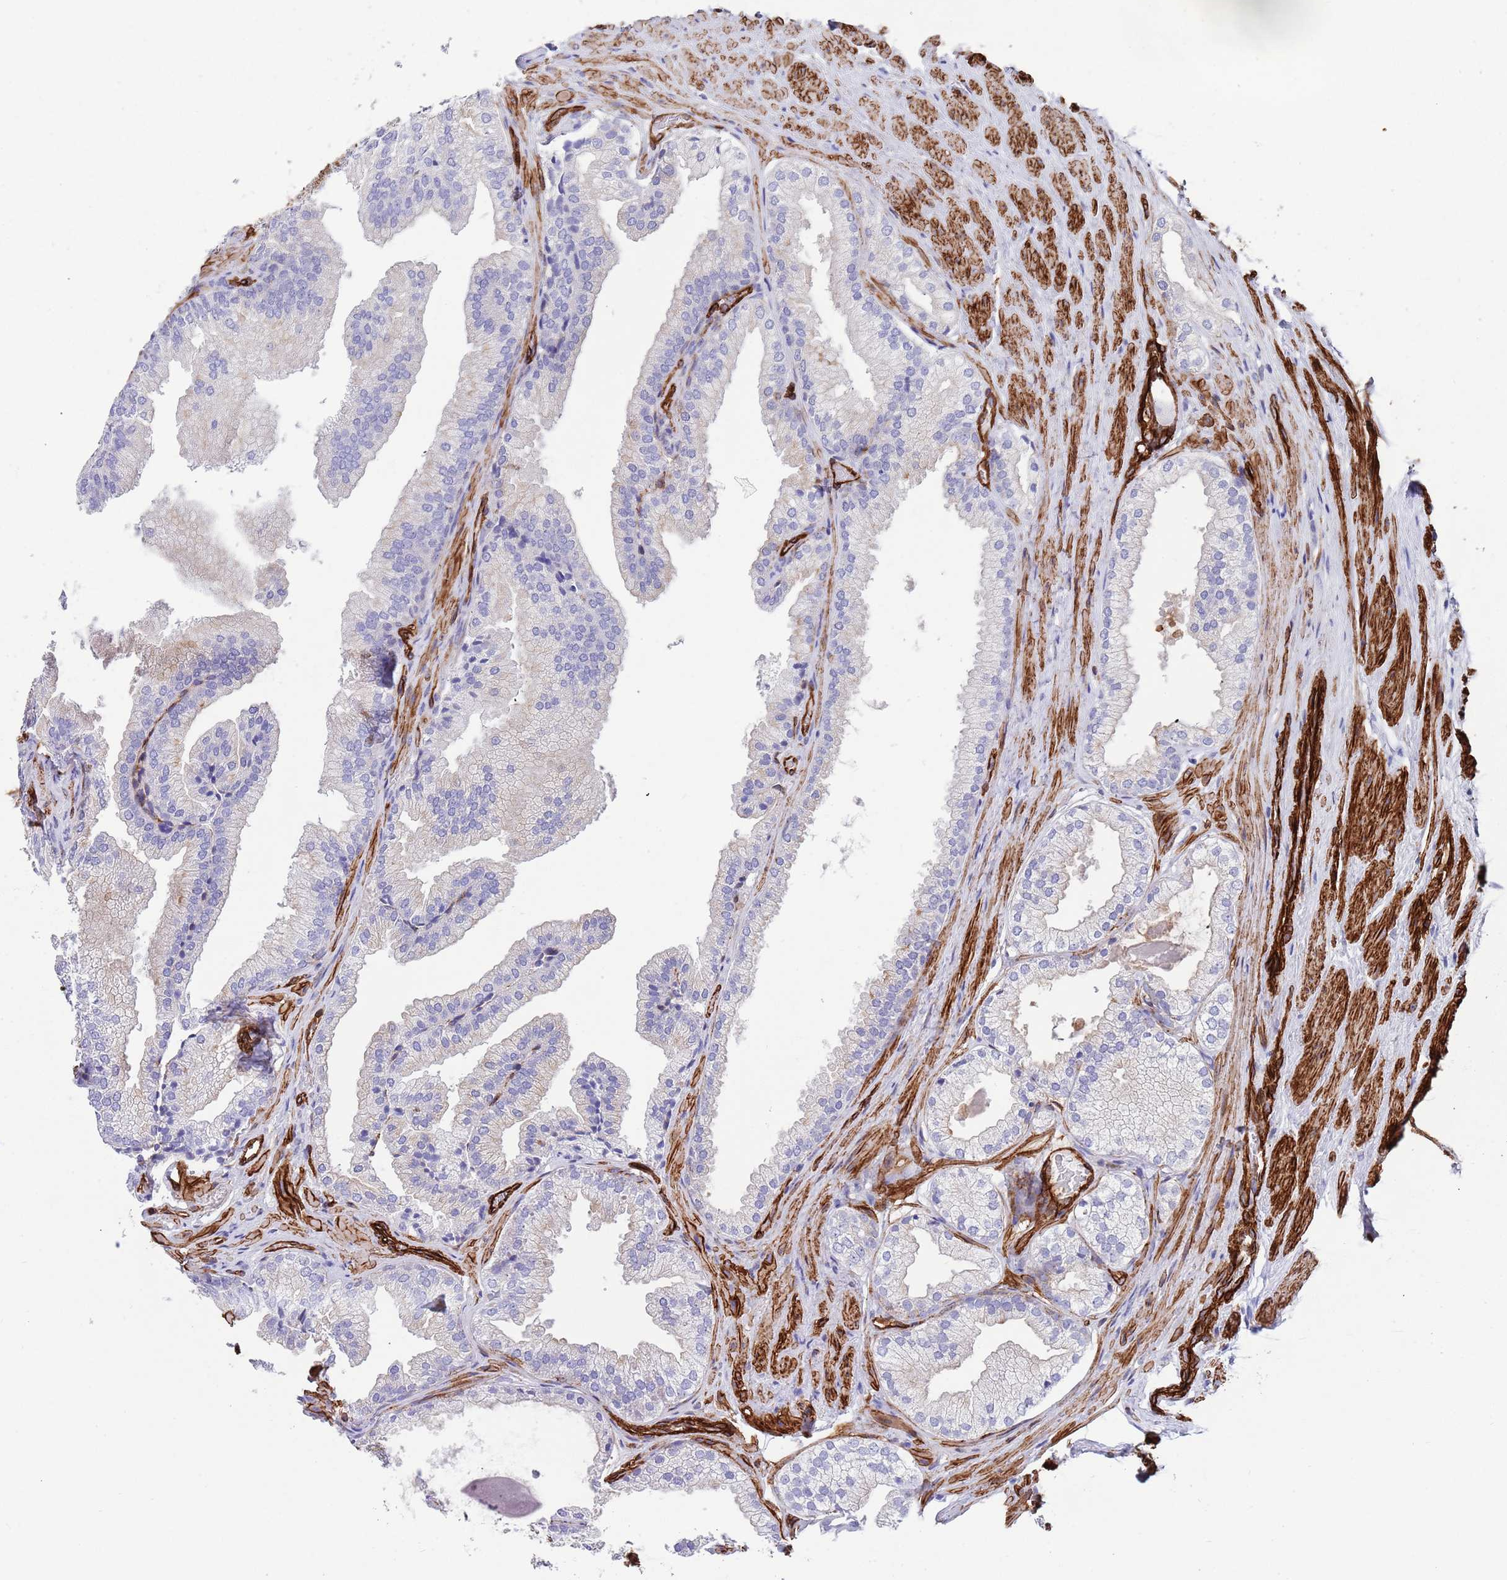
{"staining": {"intensity": "negative", "quantity": "none", "location": "none"}, "tissue": "prostate", "cell_type": "Glandular cells", "image_type": "normal", "snomed": [{"axis": "morphology", "description": "Normal tissue, NOS"}, {"axis": "topography", "description": "Prostate"}], "caption": "DAB (3,3'-diaminobenzidine) immunohistochemical staining of normal prostate demonstrates no significant staining in glandular cells. (Brightfield microscopy of DAB (3,3'-diaminobenzidine) immunohistochemistry at high magnification).", "gene": "CAV2", "patient": {"sex": "male", "age": 76}}